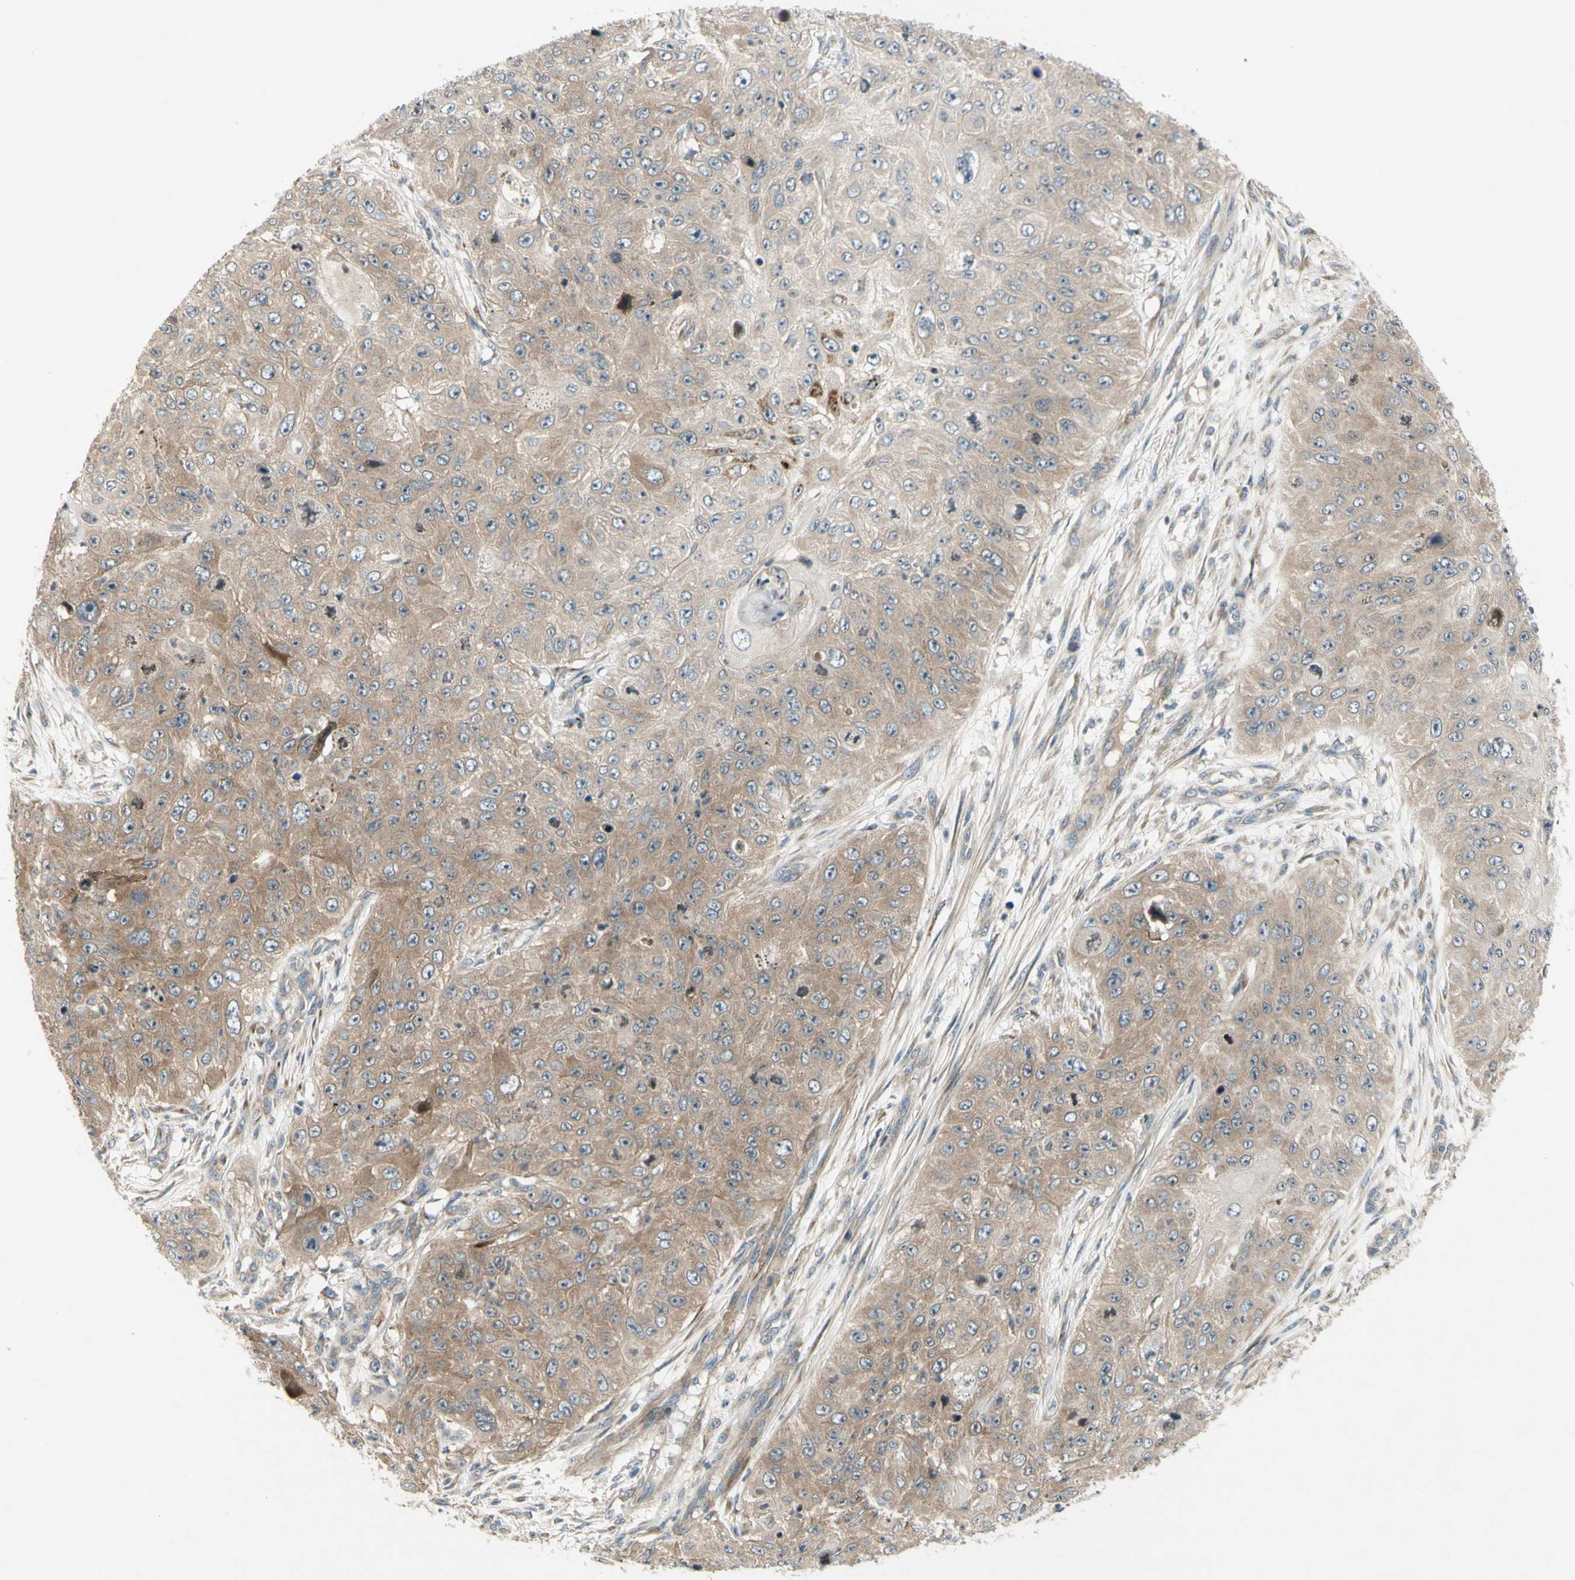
{"staining": {"intensity": "moderate", "quantity": "25%-75%", "location": "cytoplasmic/membranous"}, "tissue": "skin cancer", "cell_type": "Tumor cells", "image_type": "cancer", "snomed": [{"axis": "morphology", "description": "Squamous cell carcinoma, NOS"}, {"axis": "topography", "description": "Skin"}], "caption": "Immunohistochemistry staining of skin cancer, which reveals medium levels of moderate cytoplasmic/membranous positivity in about 25%-75% of tumor cells indicating moderate cytoplasmic/membranous protein positivity. The staining was performed using DAB (brown) for protein detection and nuclei were counterstained in hematoxylin (blue).", "gene": "ETF1", "patient": {"sex": "female", "age": 80}}